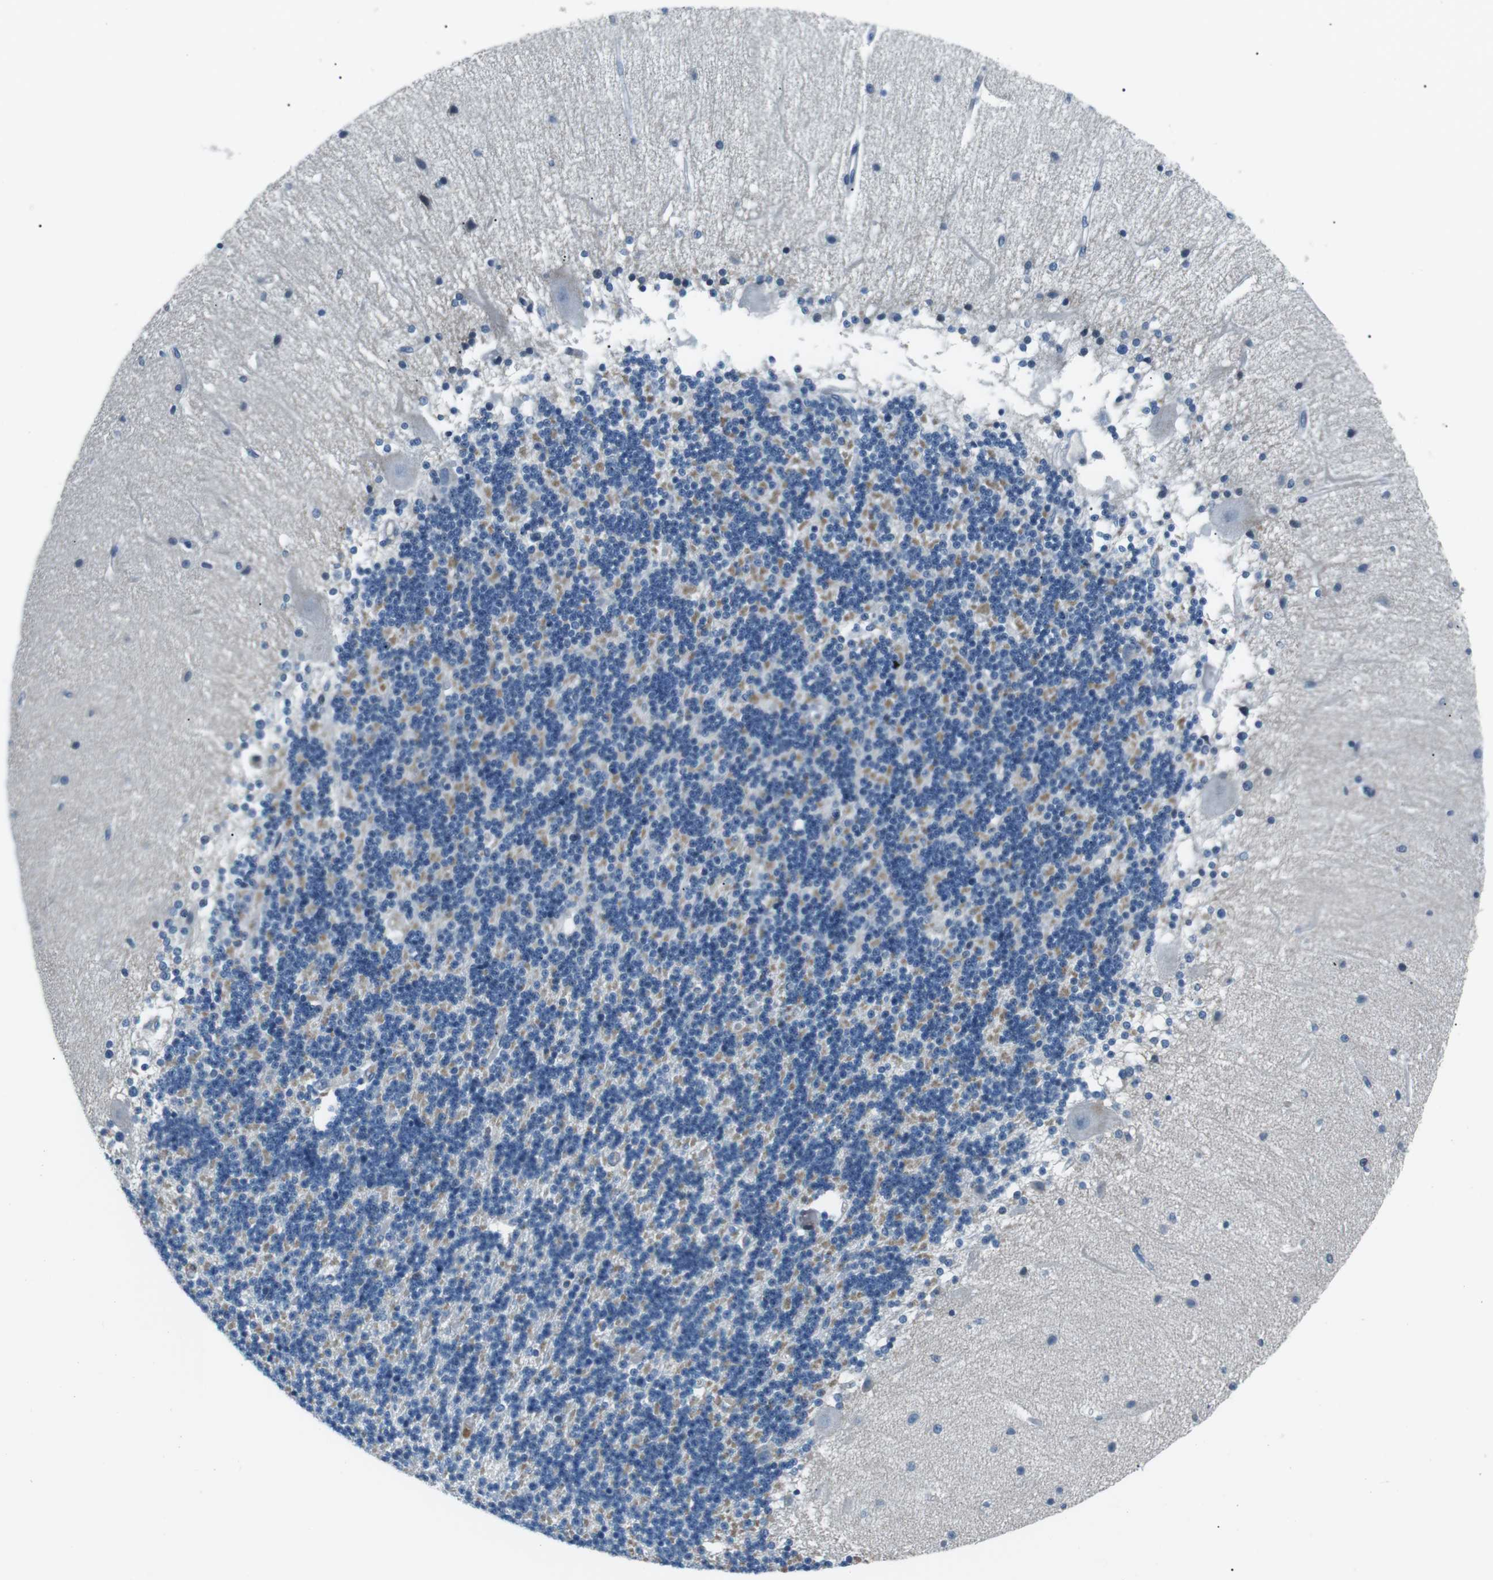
{"staining": {"intensity": "negative", "quantity": "none", "location": "none"}, "tissue": "cerebellum", "cell_type": "Cells in granular layer", "image_type": "normal", "snomed": [{"axis": "morphology", "description": "Normal tissue, NOS"}, {"axis": "topography", "description": "Cerebellum"}], "caption": "DAB immunohistochemical staining of benign human cerebellum reveals no significant expression in cells in granular layer. (DAB immunohistochemistry (IHC), high magnification).", "gene": "ARVCF", "patient": {"sex": "female", "age": 54}}